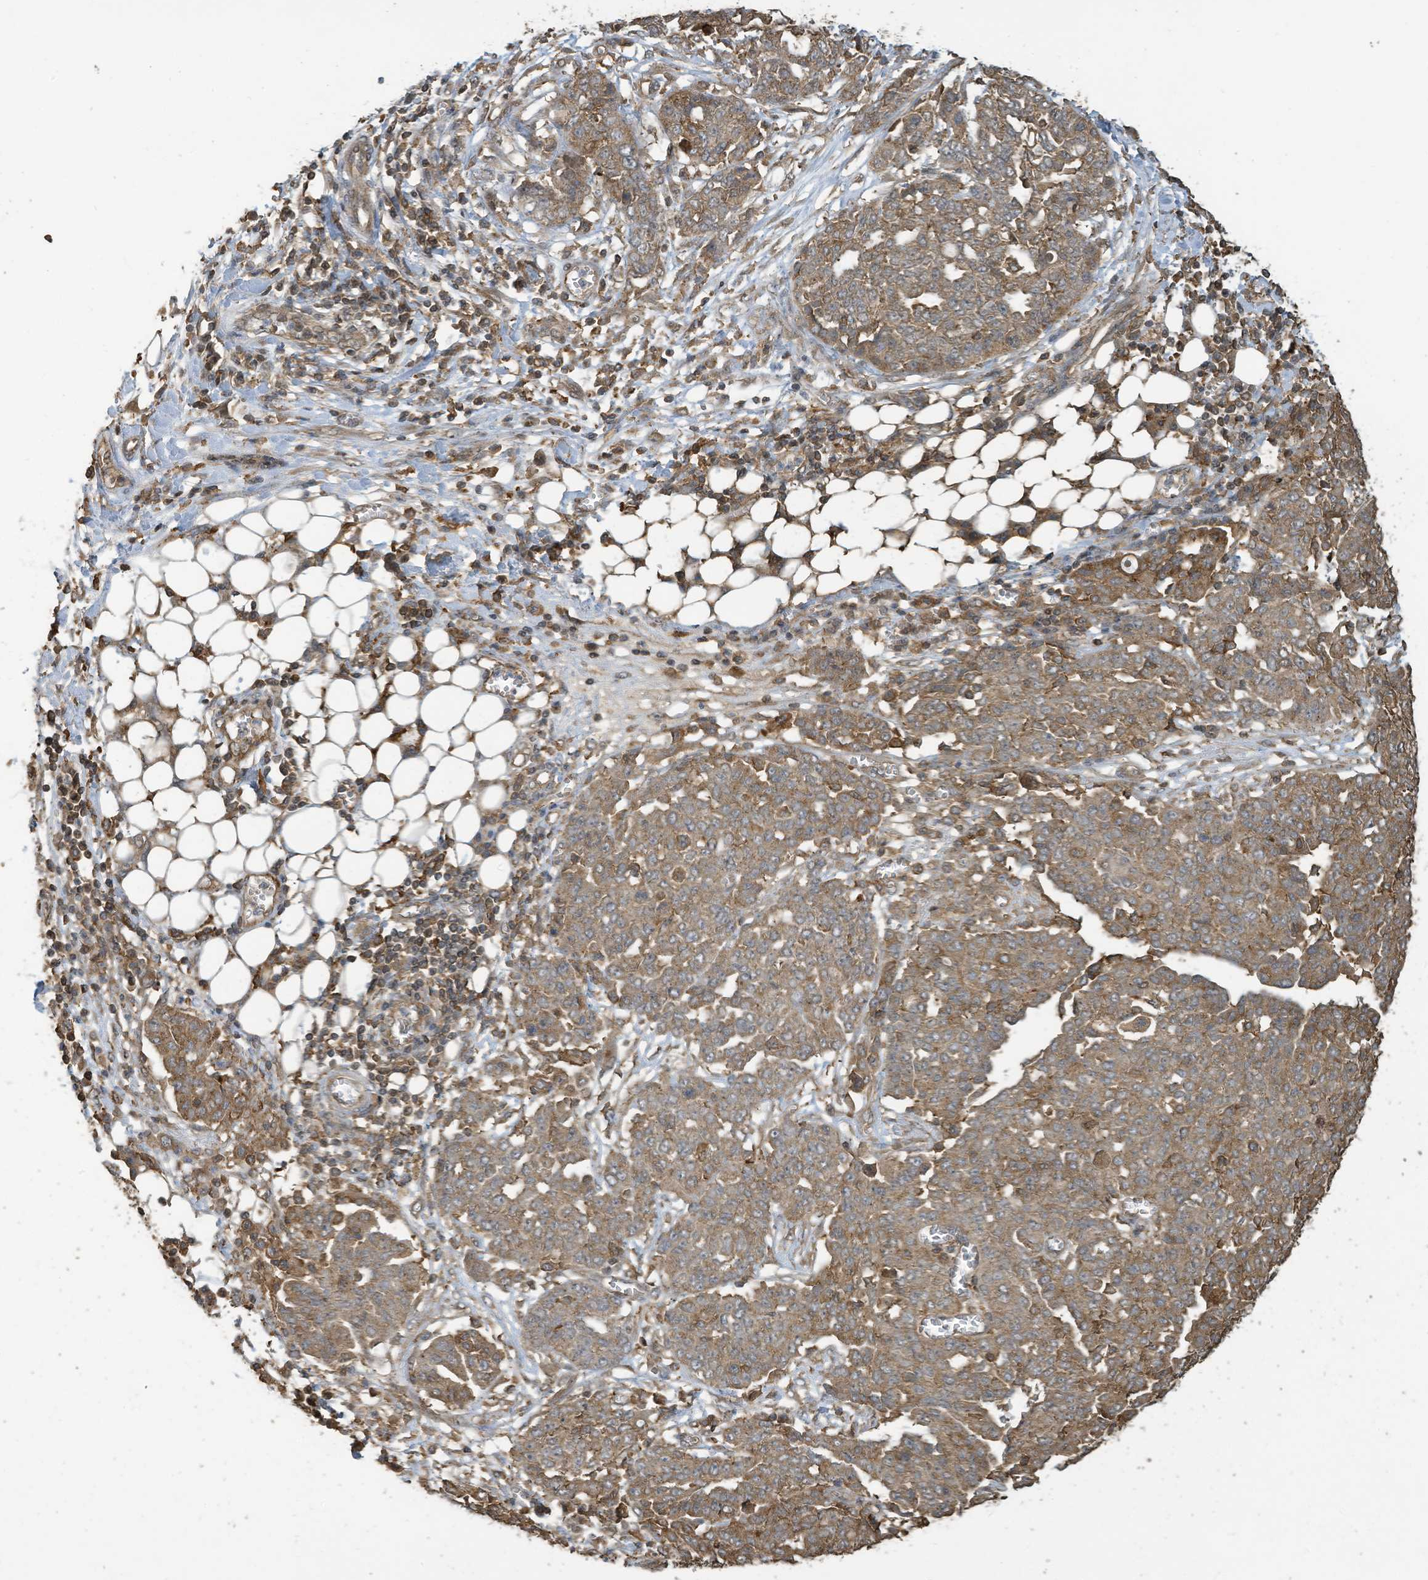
{"staining": {"intensity": "moderate", "quantity": ">75%", "location": "cytoplasmic/membranous"}, "tissue": "ovarian cancer", "cell_type": "Tumor cells", "image_type": "cancer", "snomed": [{"axis": "morphology", "description": "Cystadenocarcinoma, serous, NOS"}, {"axis": "topography", "description": "Soft tissue"}, {"axis": "topography", "description": "Ovary"}], "caption": "A high-resolution photomicrograph shows IHC staining of ovarian serous cystadenocarcinoma, which exhibits moderate cytoplasmic/membranous staining in about >75% of tumor cells.", "gene": "COX10", "patient": {"sex": "female", "age": 57}}